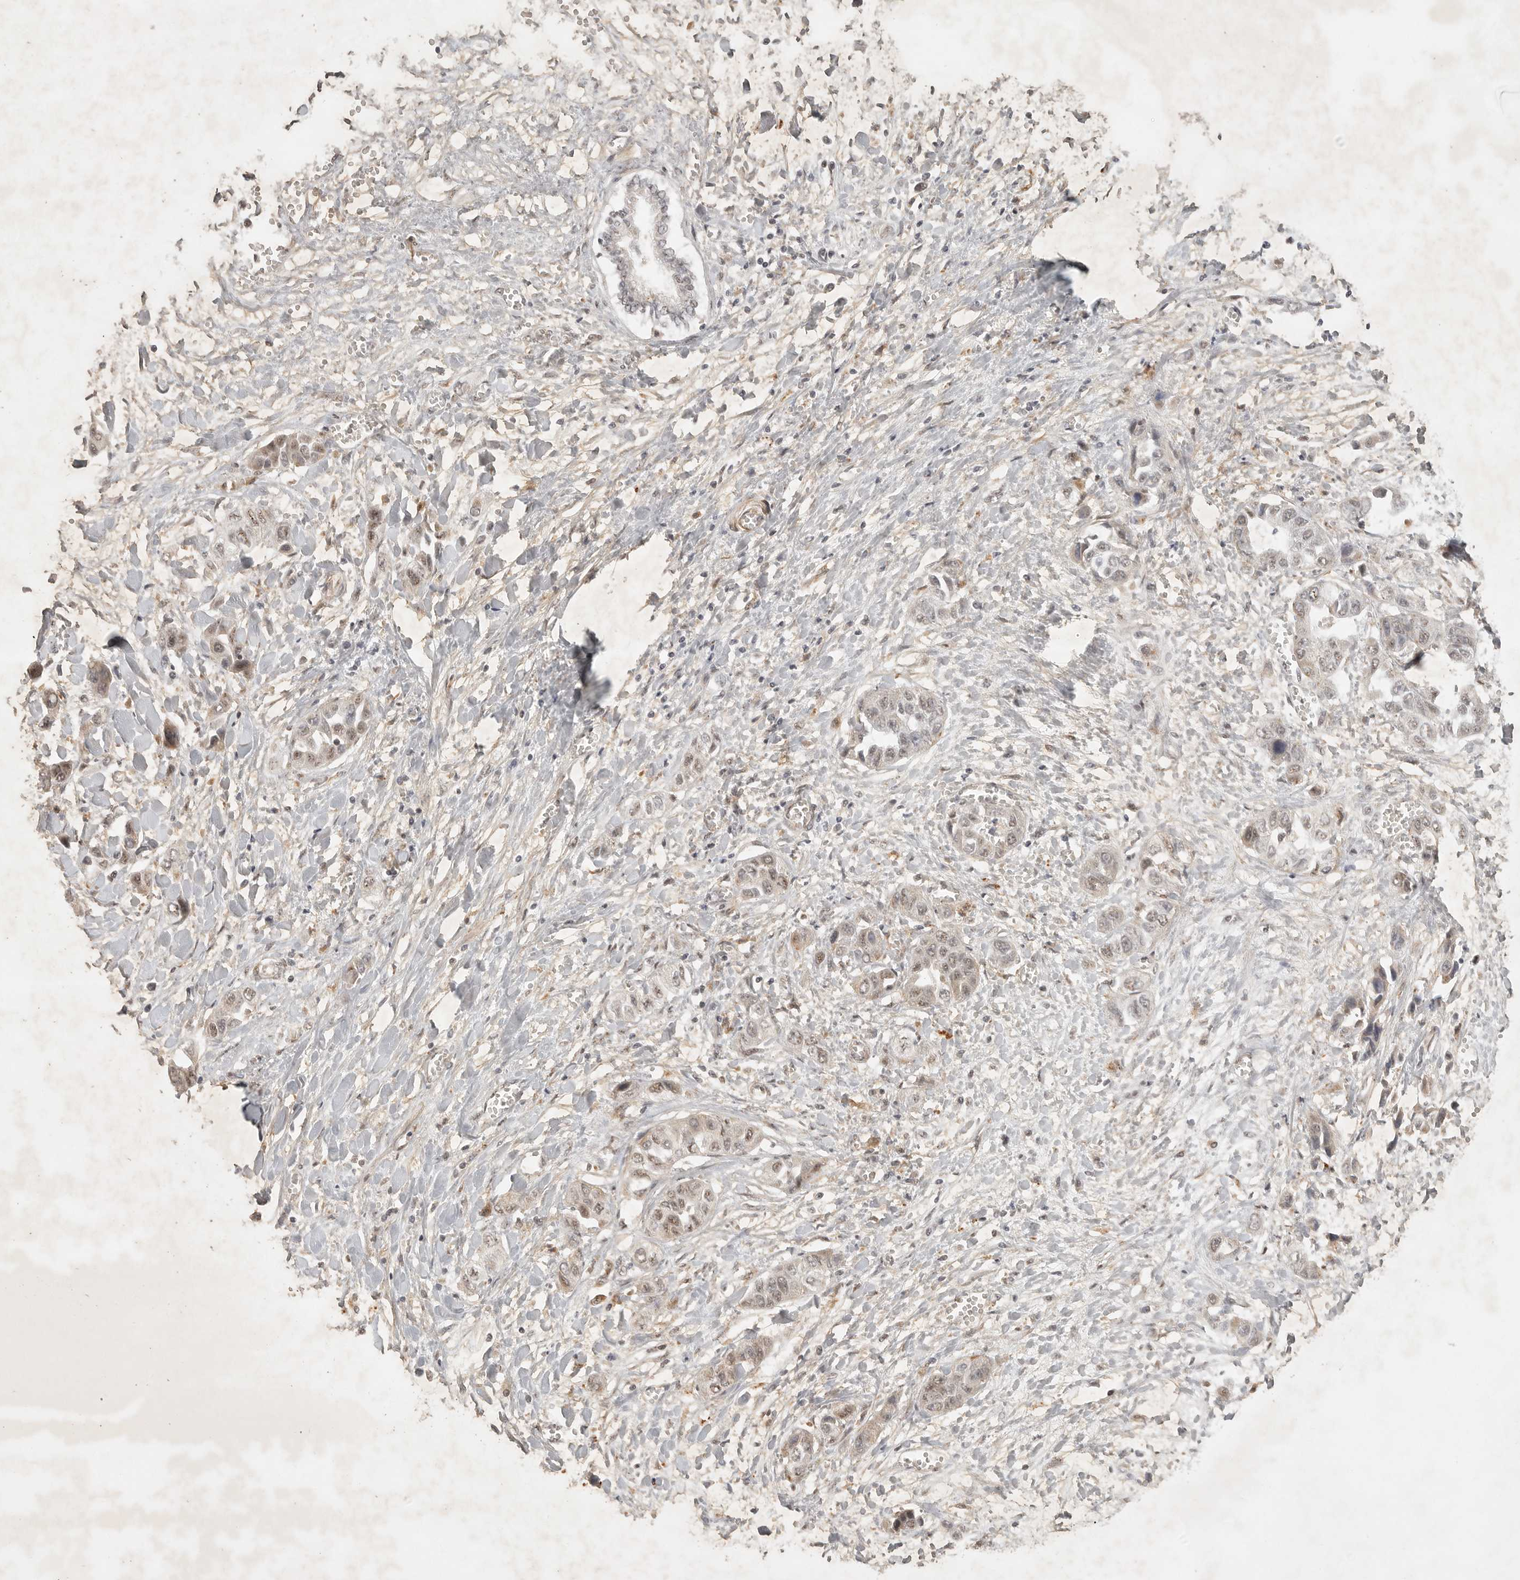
{"staining": {"intensity": "weak", "quantity": "<25%", "location": "nuclear"}, "tissue": "liver cancer", "cell_type": "Tumor cells", "image_type": "cancer", "snomed": [{"axis": "morphology", "description": "Cholangiocarcinoma"}, {"axis": "topography", "description": "Liver"}], "caption": "Tumor cells show no significant protein staining in liver cancer (cholangiocarcinoma). Nuclei are stained in blue.", "gene": "POMP", "patient": {"sex": "female", "age": 52}}